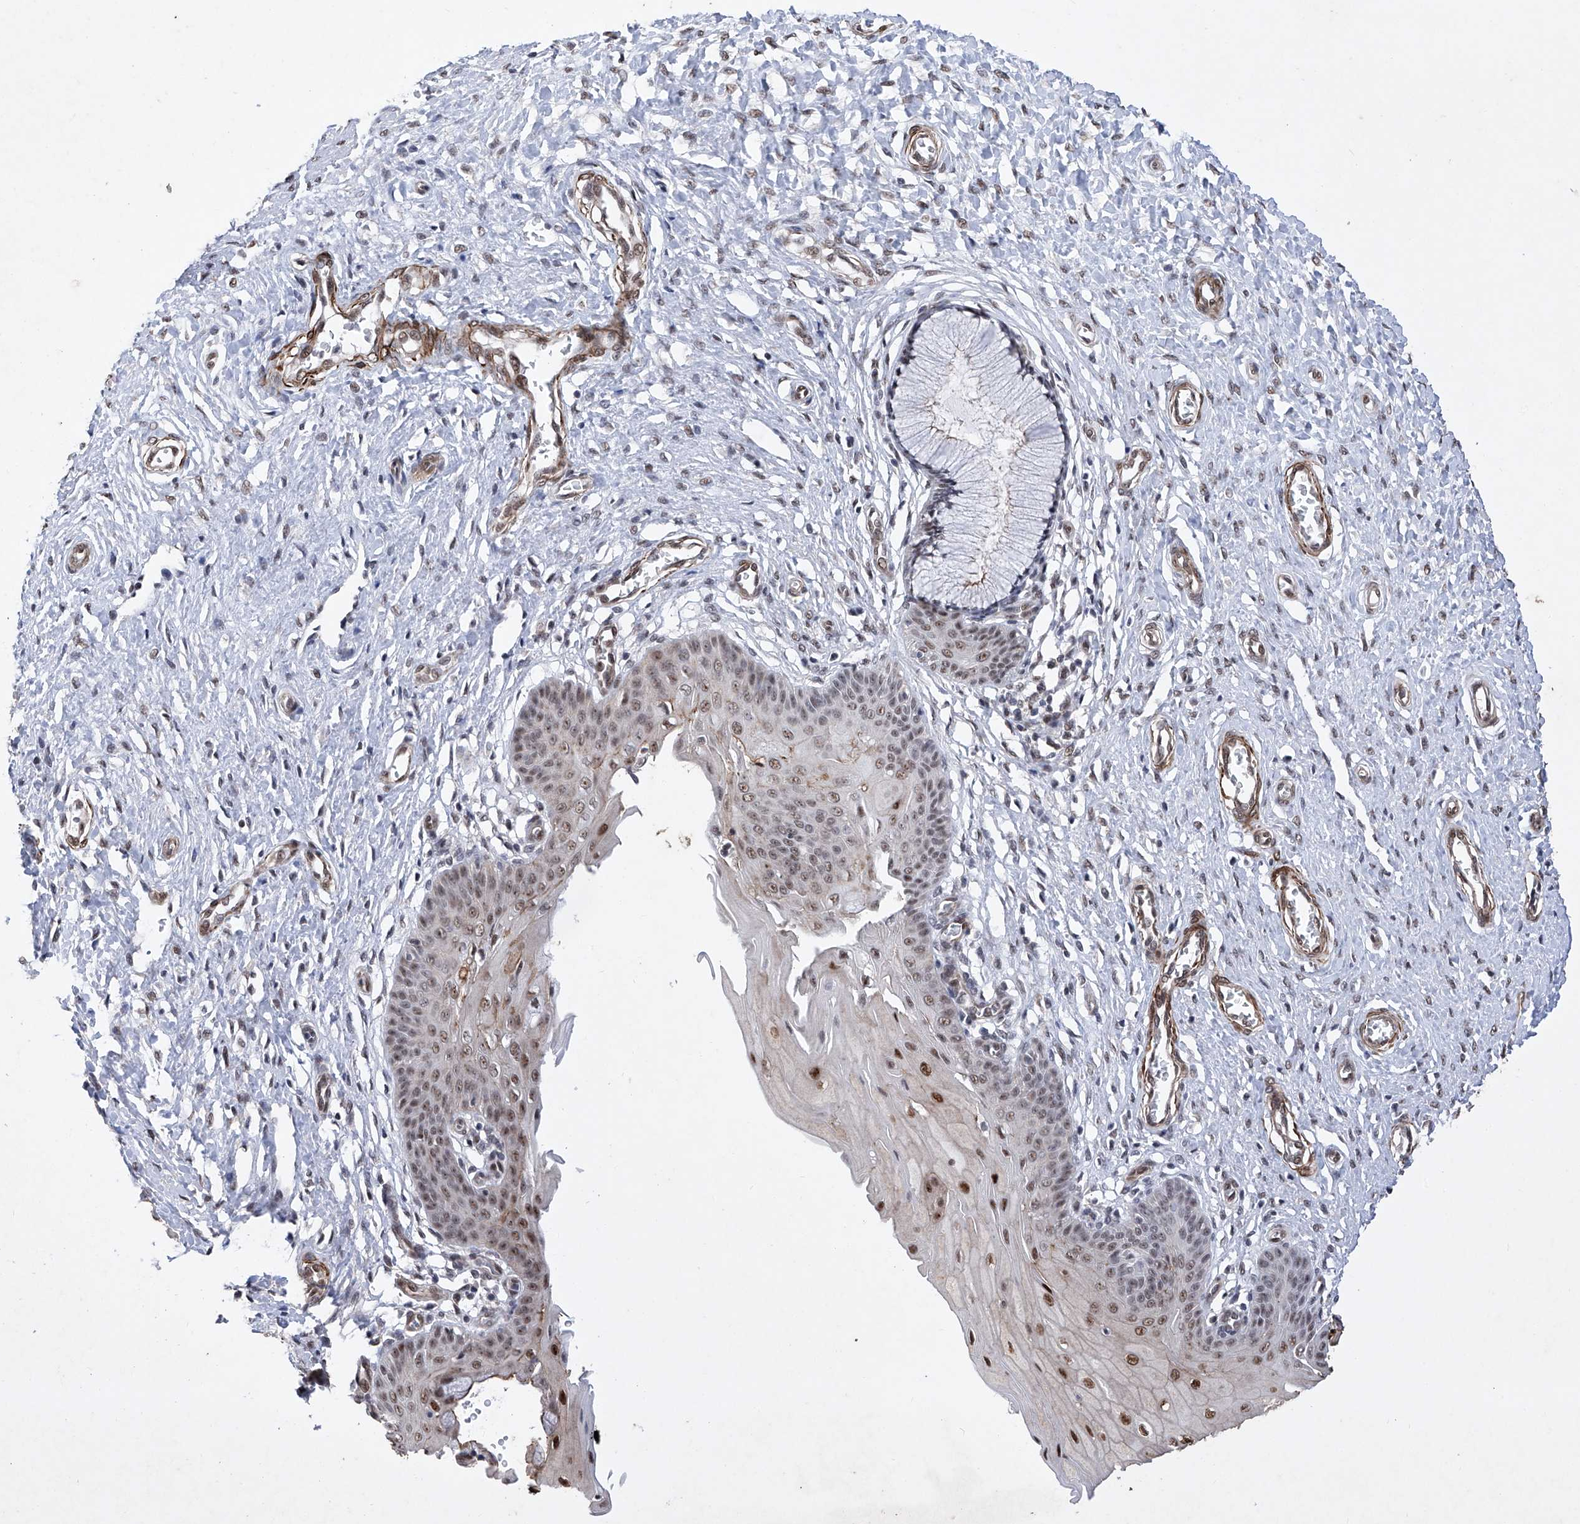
{"staining": {"intensity": "strong", "quantity": "25%-75%", "location": "nuclear"}, "tissue": "cervix", "cell_type": "Glandular cells", "image_type": "normal", "snomed": [{"axis": "morphology", "description": "Normal tissue, NOS"}, {"axis": "topography", "description": "Cervix"}], "caption": "An image of human cervix stained for a protein reveals strong nuclear brown staining in glandular cells. The staining was performed using DAB to visualize the protein expression in brown, while the nuclei were stained in blue with hematoxylin (Magnification: 20x).", "gene": "NFATC4", "patient": {"sex": "female", "age": 55}}